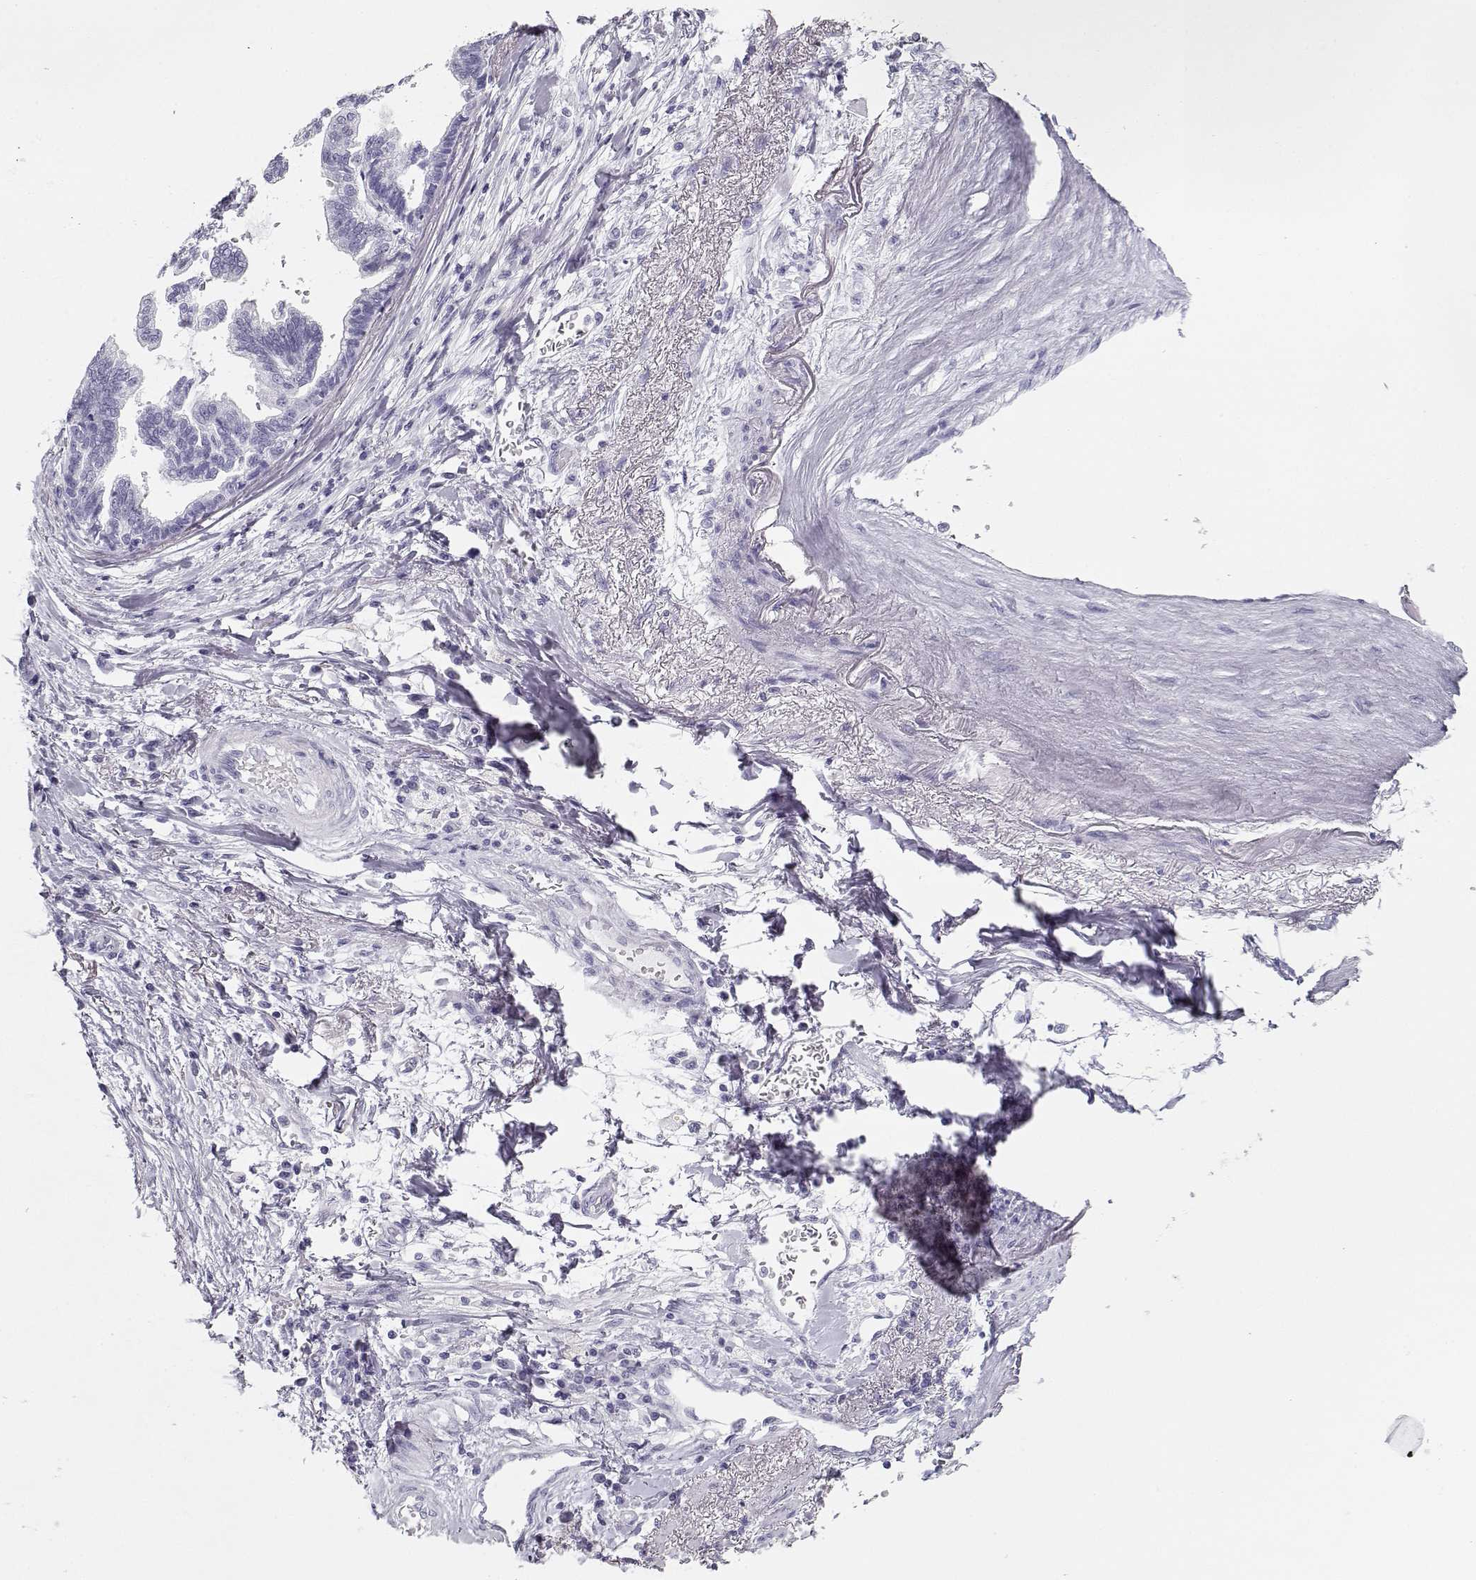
{"staining": {"intensity": "negative", "quantity": "none", "location": "none"}, "tissue": "stomach cancer", "cell_type": "Tumor cells", "image_type": "cancer", "snomed": [{"axis": "morphology", "description": "Adenocarcinoma, NOS"}, {"axis": "topography", "description": "Stomach"}], "caption": "Stomach adenocarcinoma stained for a protein using immunohistochemistry exhibits no staining tumor cells.", "gene": "MAGEC1", "patient": {"sex": "male", "age": 83}}